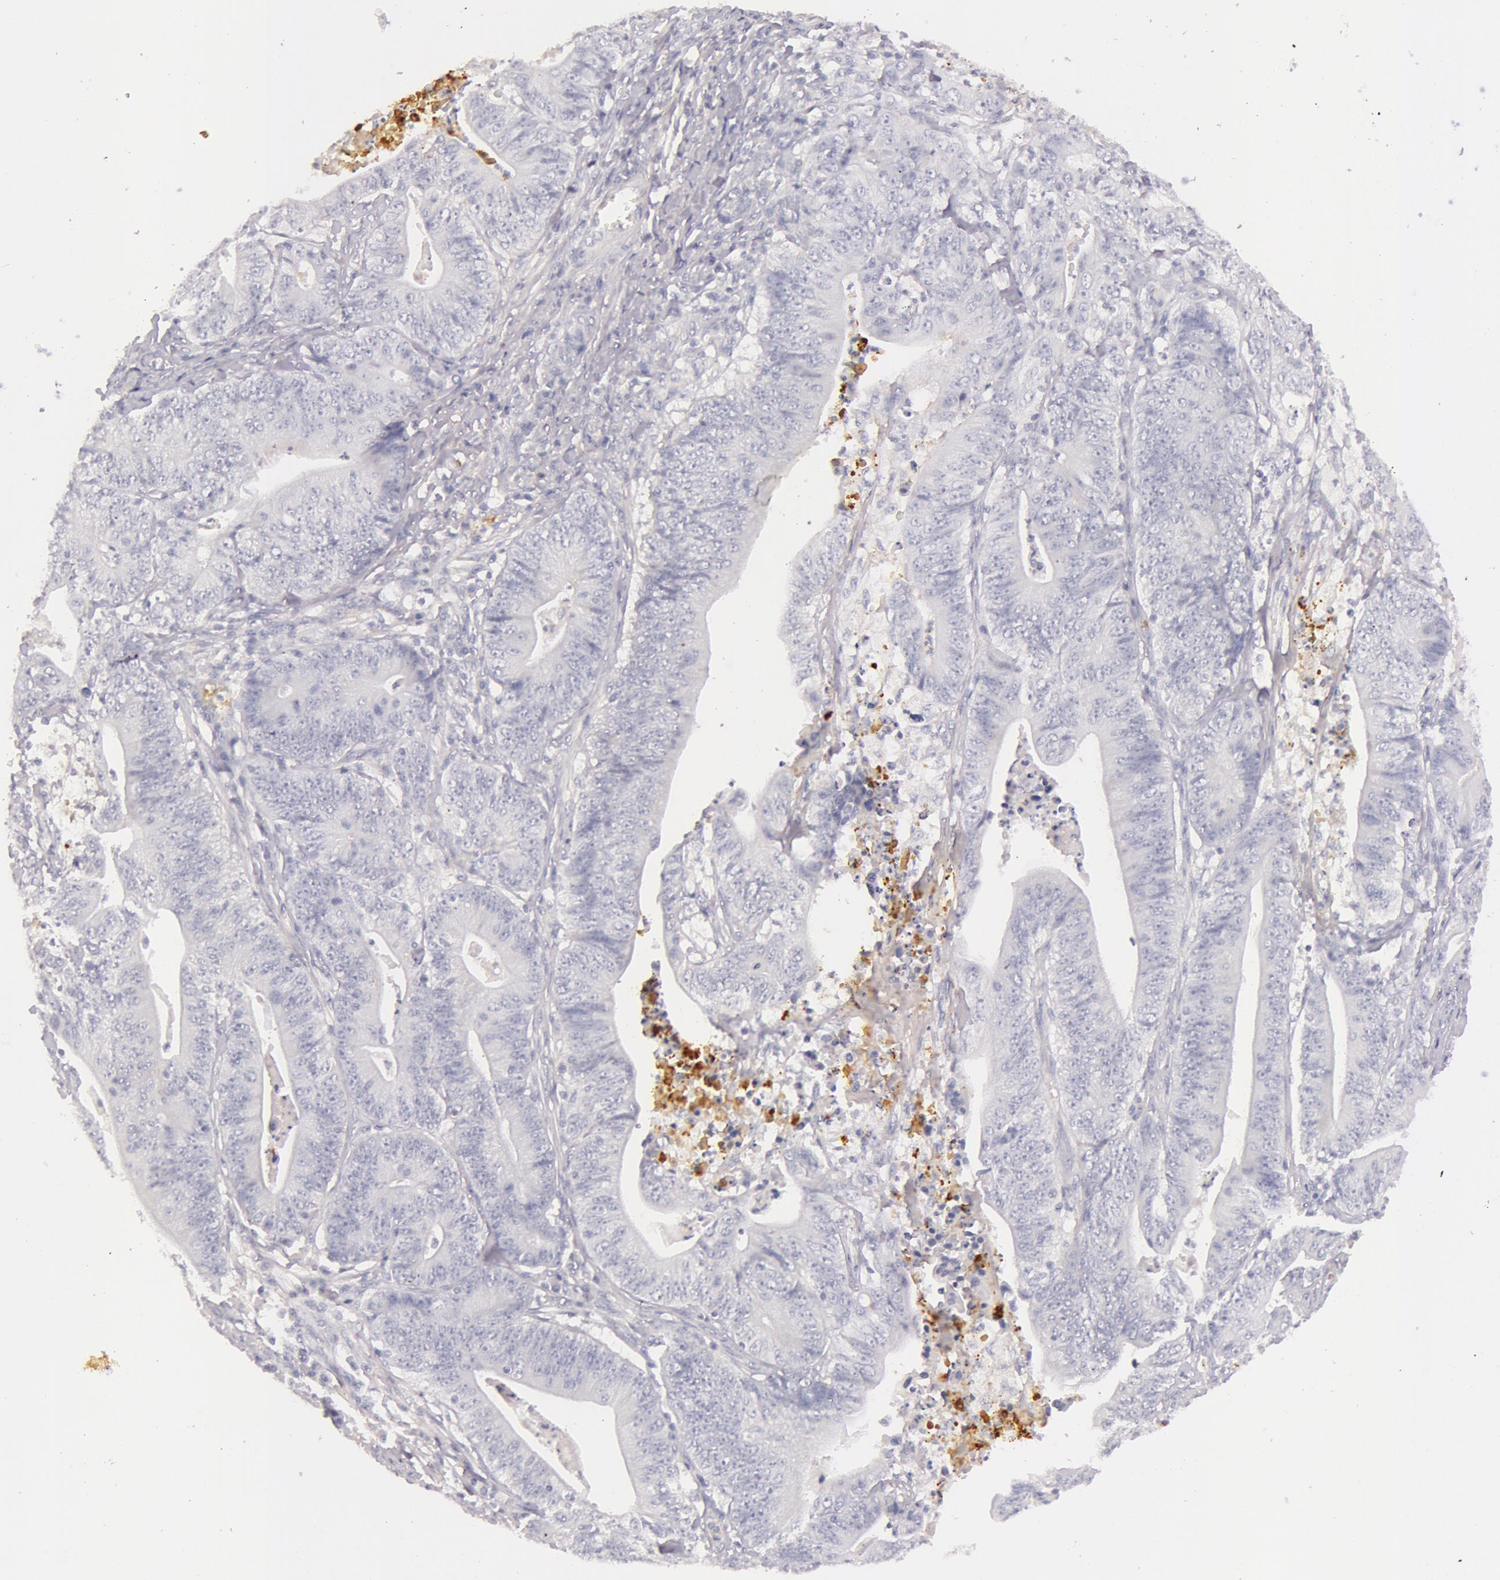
{"staining": {"intensity": "negative", "quantity": "none", "location": "none"}, "tissue": "stomach cancer", "cell_type": "Tumor cells", "image_type": "cancer", "snomed": [{"axis": "morphology", "description": "Adenocarcinoma, NOS"}, {"axis": "topography", "description": "Stomach, lower"}], "caption": "Tumor cells show no significant protein staining in adenocarcinoma (stomach).", "gene": "C4BPA", "patient": {"sex": "female", "age": 86}}